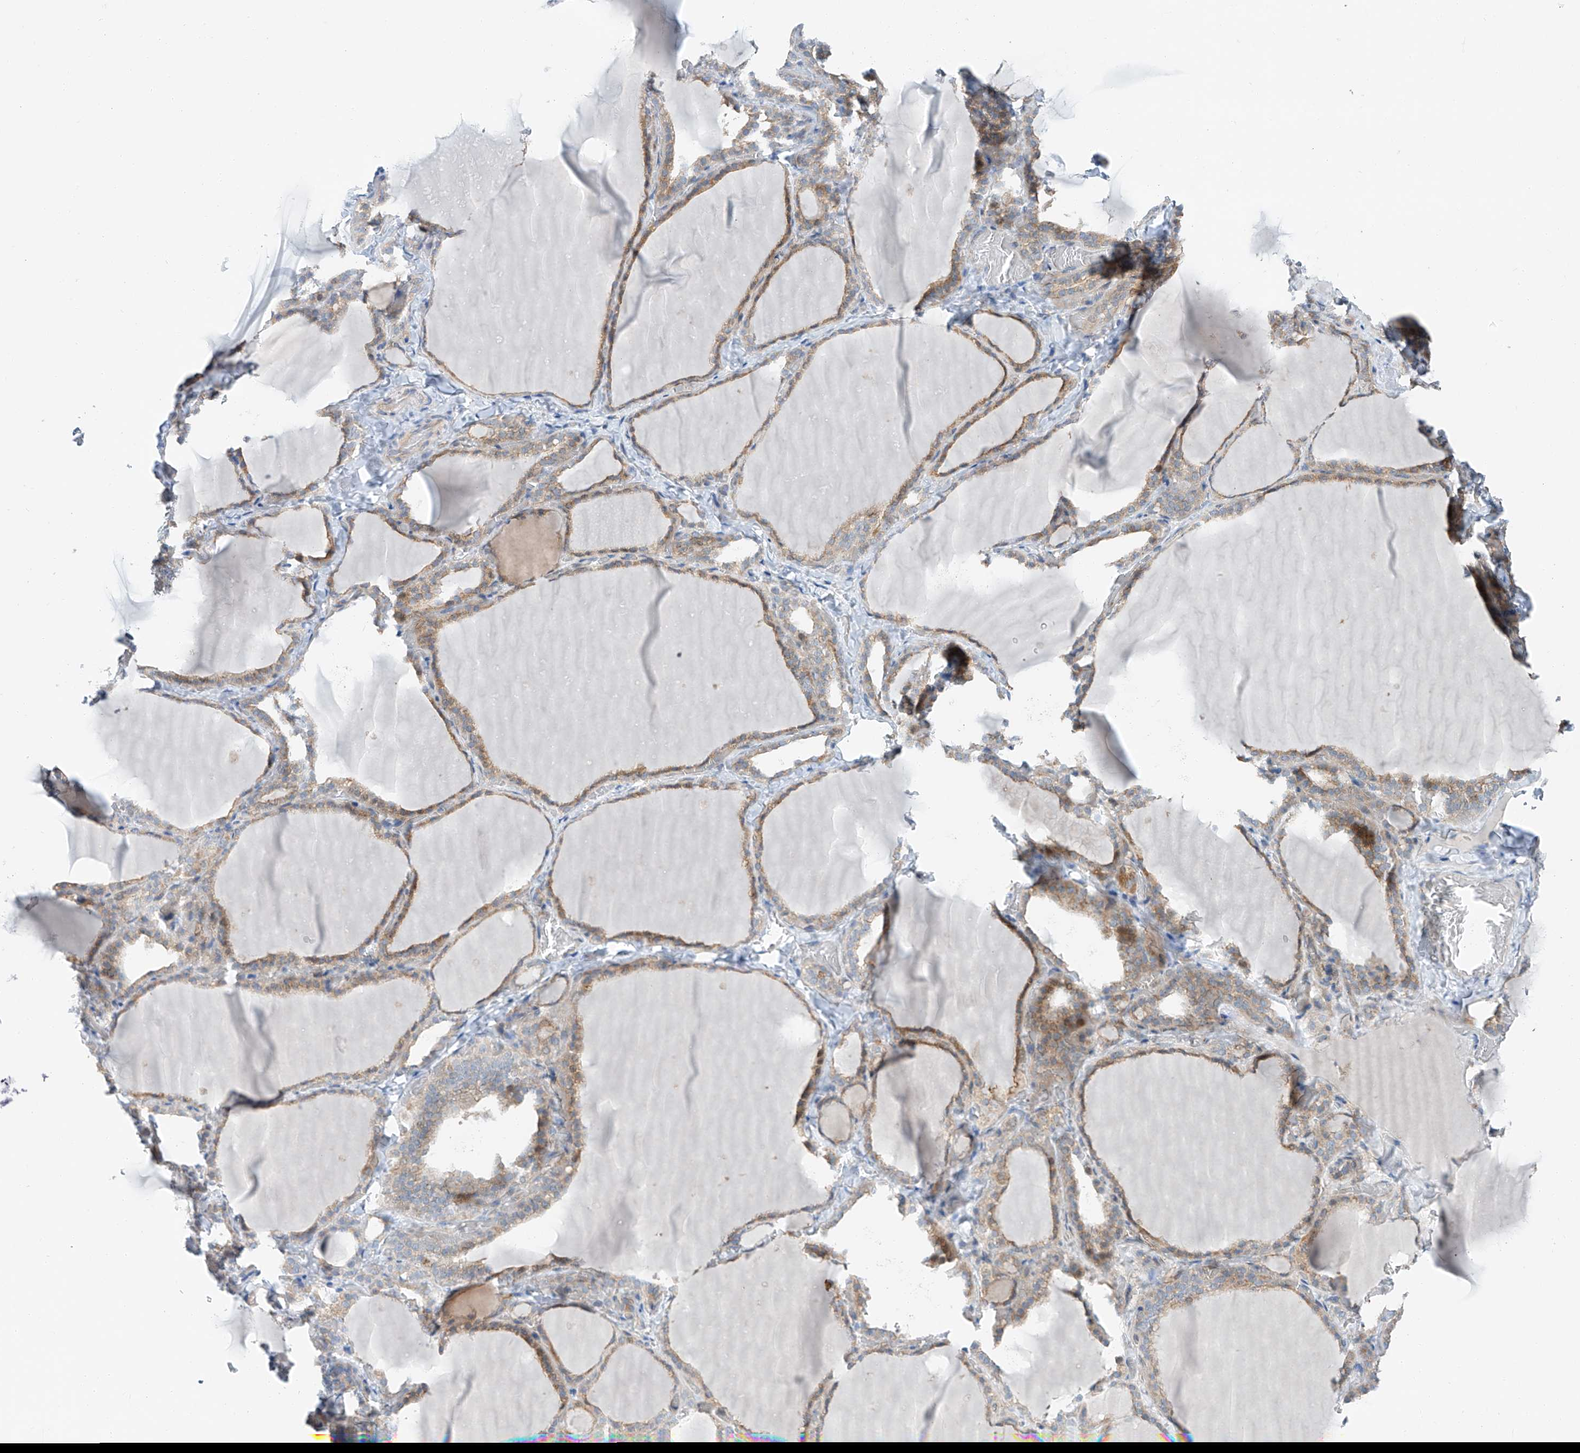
{"staining": {"intensity": "weak", "quantity": "25%-75%", "location": "cytoplasmic/membranous"}, "tissue": "thyroid gland", "cell_type": "Glandular cells", "image_type": "normal", "snomed": [{"axis": "morphology", "description": "Normal tissue, NOS"}, {"axis": "topography", "description": "Thyroid gland"}], "caption": "High-magnification brightfield microscopy of unremarkable thyroid gland stained with DAB (3,3'-diaminobenzidine) (brown) and counterstained with hematoxylin (blue). glandular cells exhibit weak cytoplasmic/membranous staining is seen in approximately25%-75% of cells. (DAB (3,3'-diaminobenzidine) IHC, brown staining for protein, blue staining for nuclei).", "gene": "CLDND1", "patient": {"sex": "female", "age": 22}}